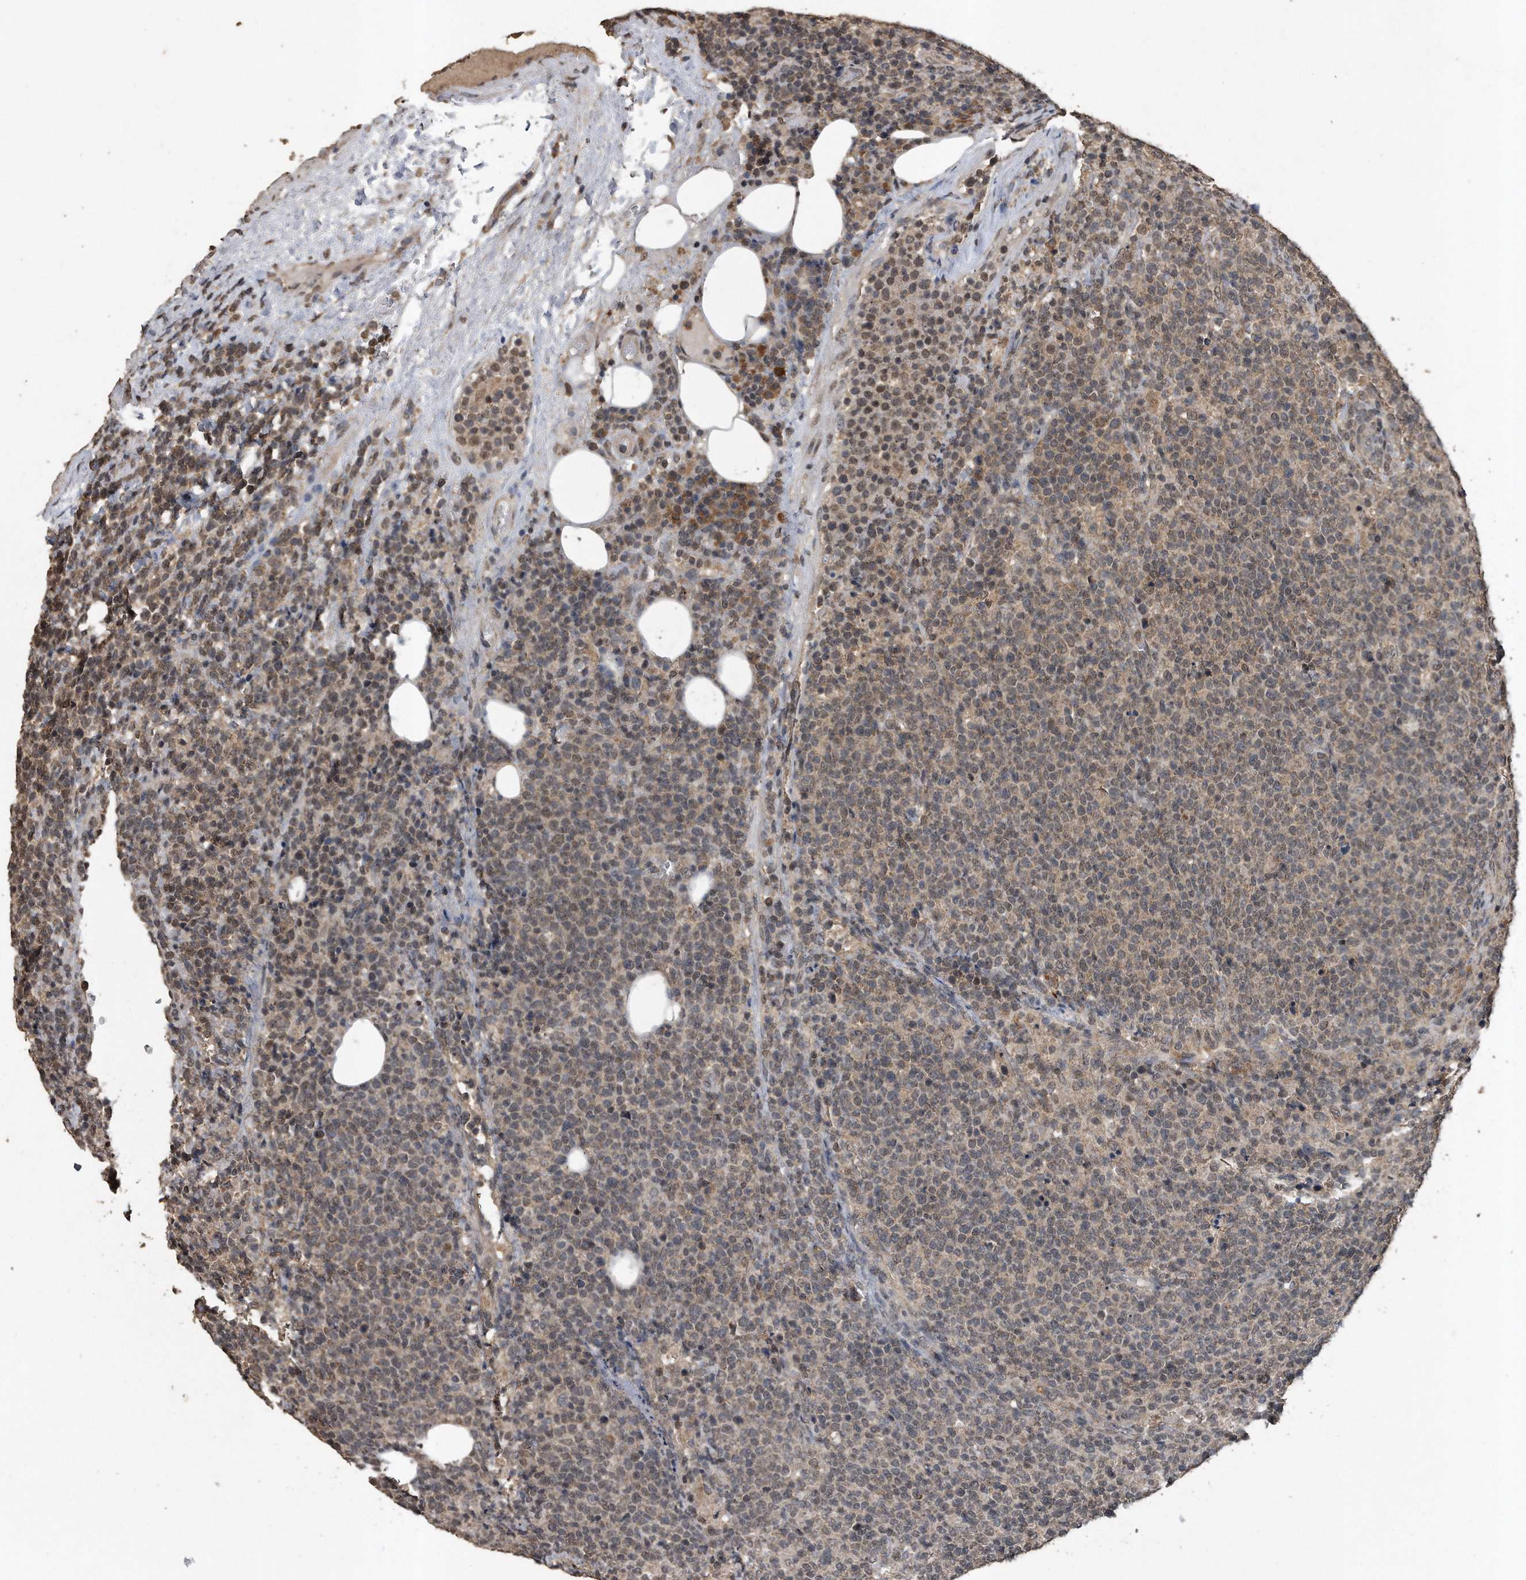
{"staining": {"intensity": "weak", "quantity": "<25%", "location": "cytoplasmic/membranous,nuclear"}, "tissue": "lymphoma", "cell_type": "Tumor cells", "image_type": "cancer", "snomed": [{"axis": "morphology", "description": "Malignant lymphoma, non-Hodgkin's type, High grade"}, {"axis": "topography", "description": "Lymph node"}], "caption": "IHC histopathology image of high-grade malignant lymphoma, non-Hodgkin's type stained for a protein (brown), which displays no positivity in tumor cells.", "gene": "CRYZL1", "patient": {"sex": "male", "age": 61}}